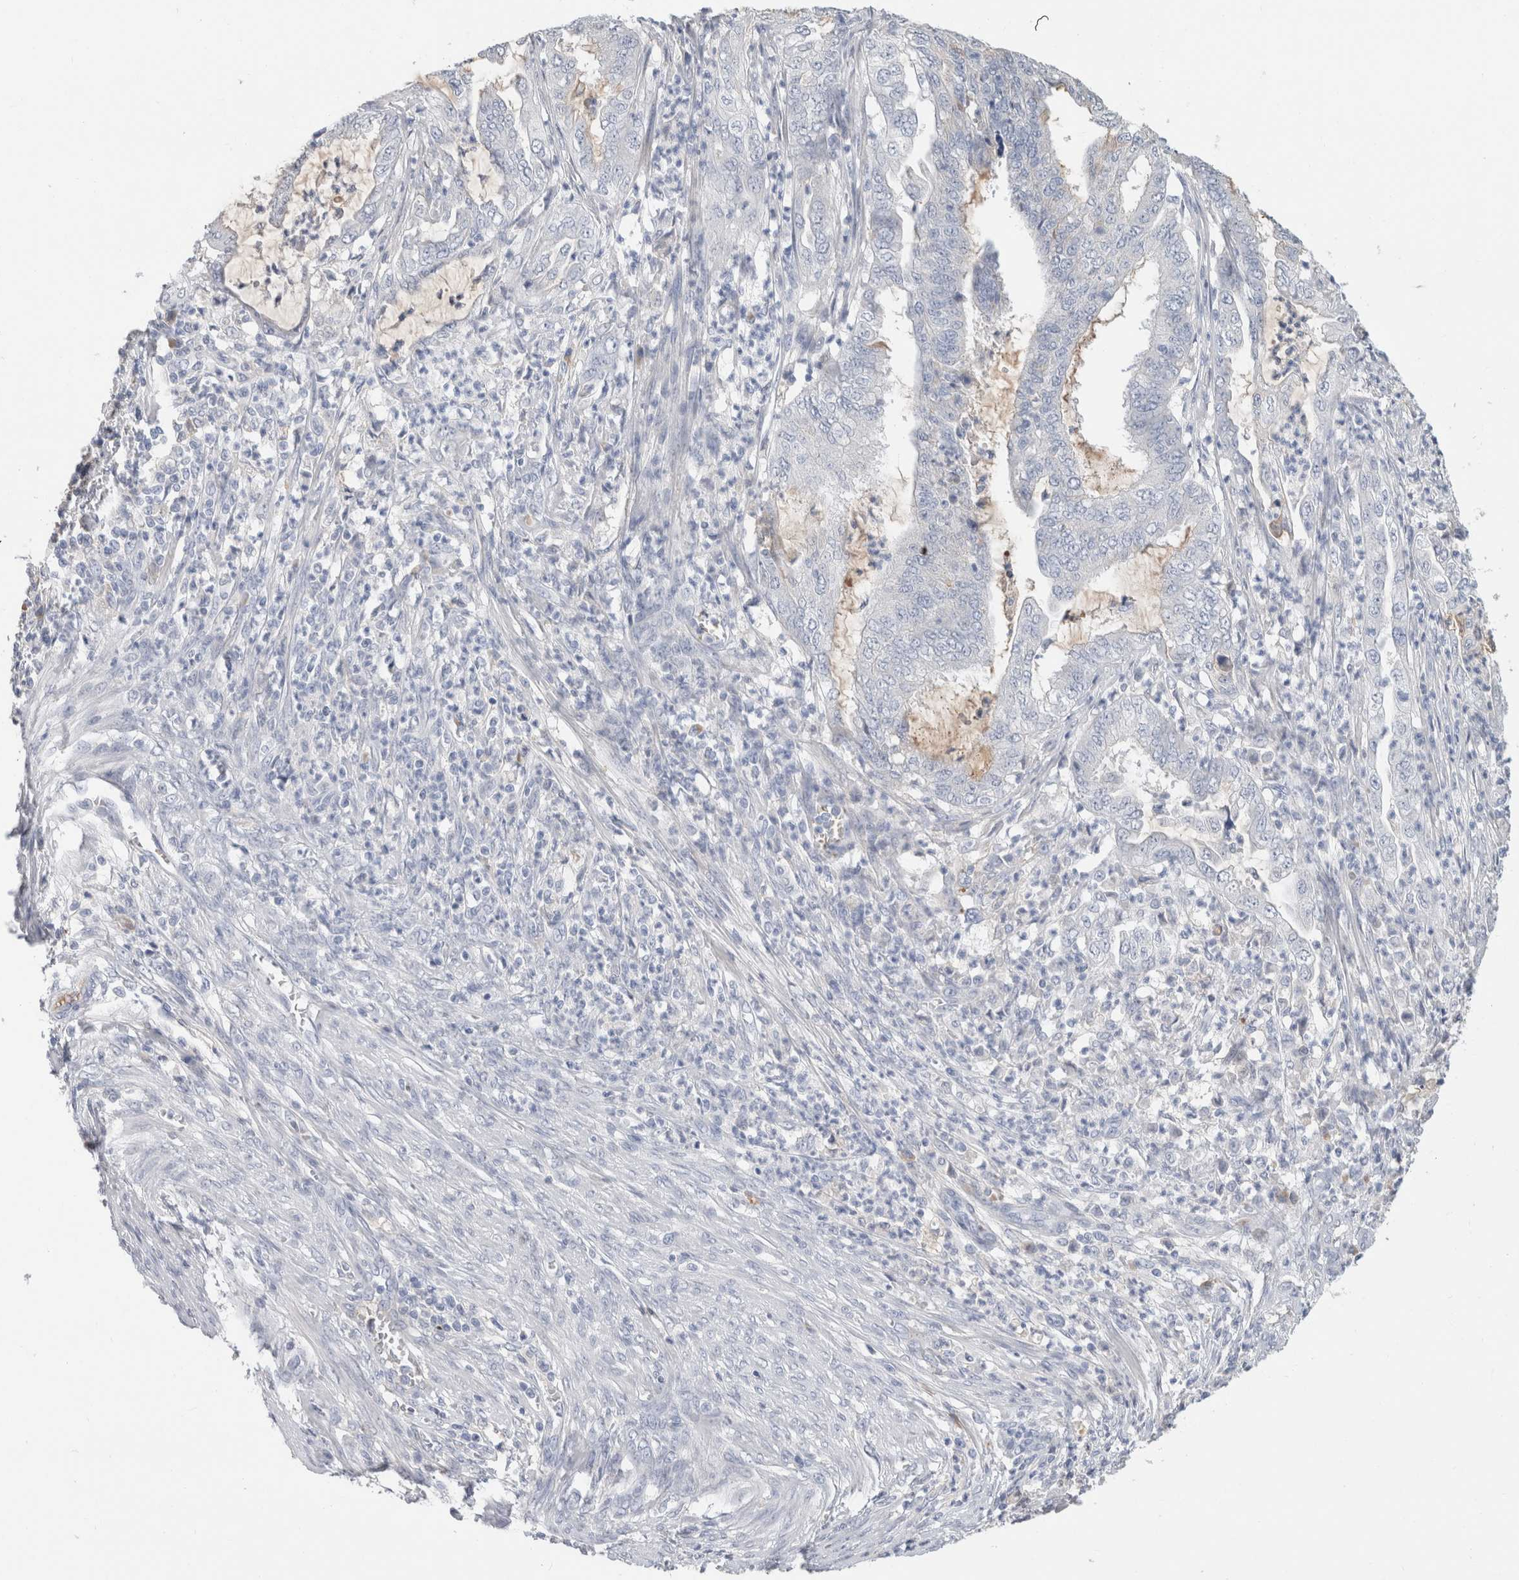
{"staining": {"intensity": "negative", "quantity": "none", "location": "none"}, "tissue": "endometrial cancer", "cell_type": "Tumor cells", "image_type": "cancer", "snomed": [{"axis": "morphology", "description": "Adenocarcinoma, NOS"}, {"axis": "topography", "description": "Endometrium"}], "caption": "This is an immunohistochemistry image of adenocarcinoma (endometrial). There is no expression in tumor cells.", "gene": "SCGB1A1", "patient": {"sex": "female", "age": 51}}